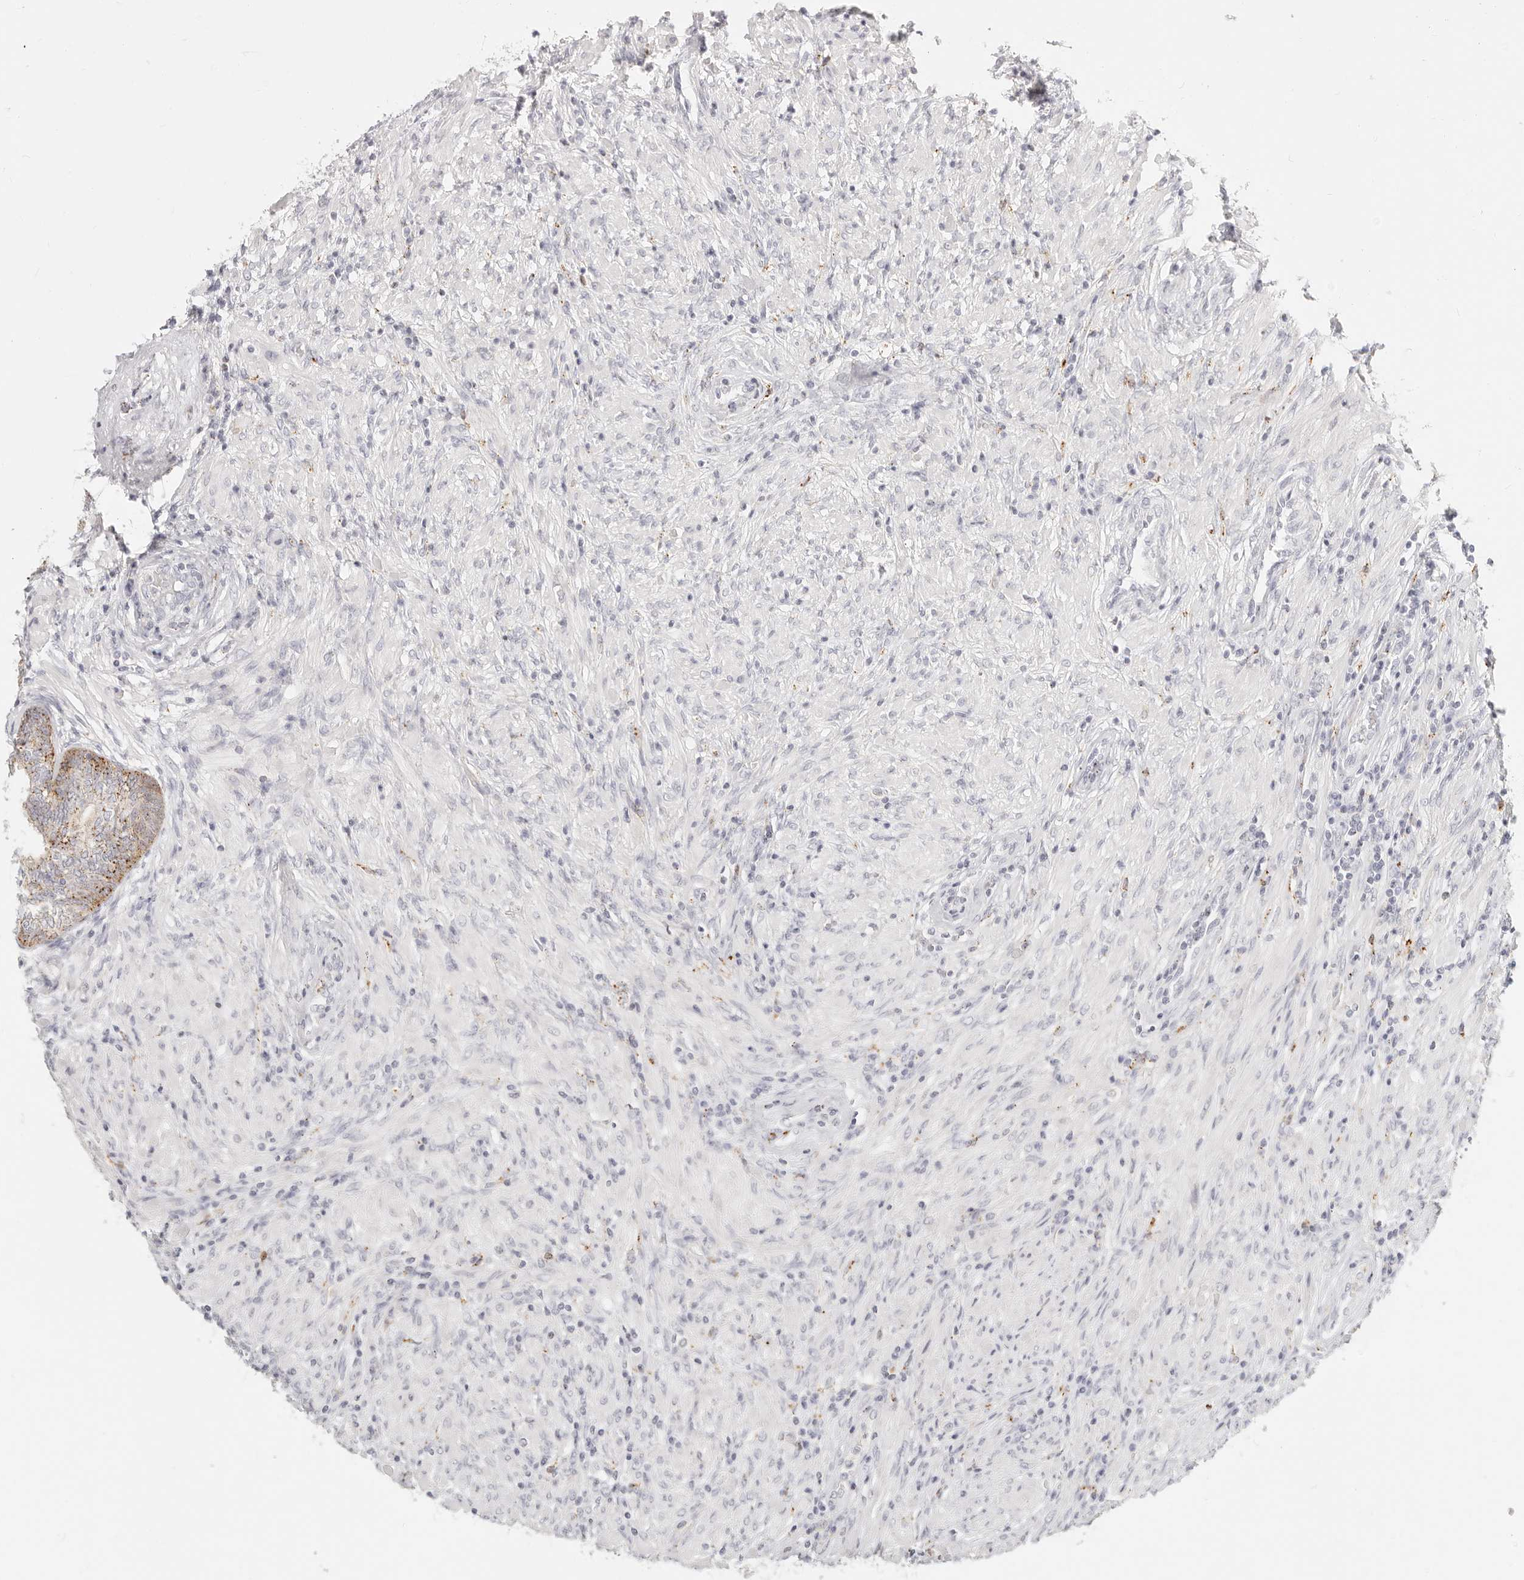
{"staining": {"intensity": "weak", "quantity": "<25%", "location": "cytoplasmic/membranous"}, "tissue": "prostate", "cell_type": "Glandular cells", "image_type": "normal", "snomed": [{"axis": "morphology", "description": "Normal tissue, NOS"}, {"axis": "topography", "description": "Prostate"}], "caption": "This photomicrograph is of unremarkable prostate stained with immunohistochemistry to label a protein in brown with the nuclei are counter-stained blue. There is no expression in glandular cells.", "gene": "RNASET2", "patient": {"sex": "male", "age": 76}}